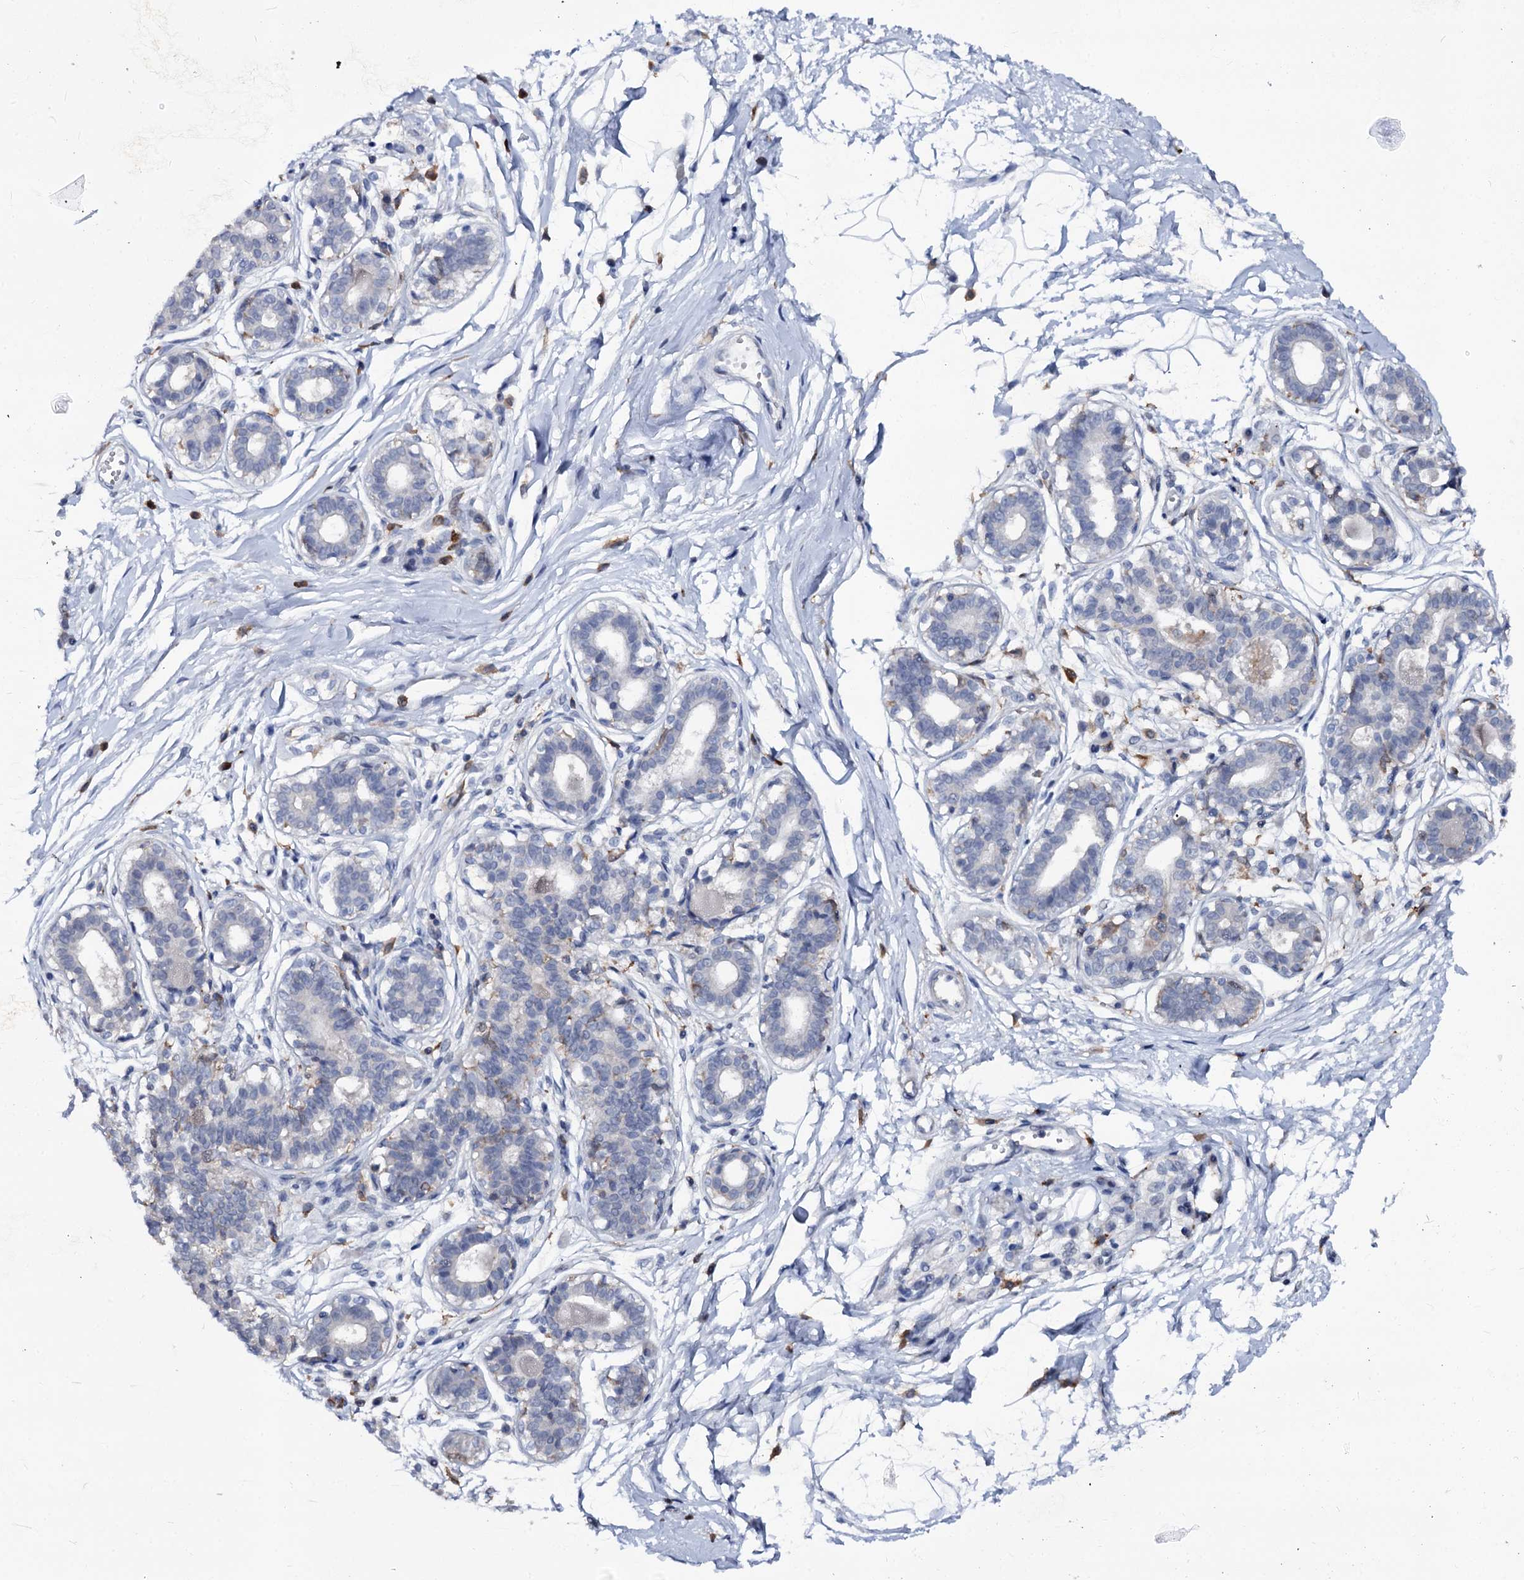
{"staining": {"intensity": "negative", "quantity": "none", "location": "none"}, "tissue": "breast", "cell_type": "Adipocytes", "image_type": "normal", "snomed": [{"axis": "morphology", "description": "Normal tissue, NOS"}, {"axis": "topography", "description": "Breast"}], "caption": "IHC of benign human breast reveals no positivity in adipocytes. Brightfield microscopy of IHC stained with DAB (3,3'-diaminobenzidine) (brown) and hematoxylin (blue), captured at high magnification.", "gene": "RHOG", "patient": {"sex": "female", "age": 45}}